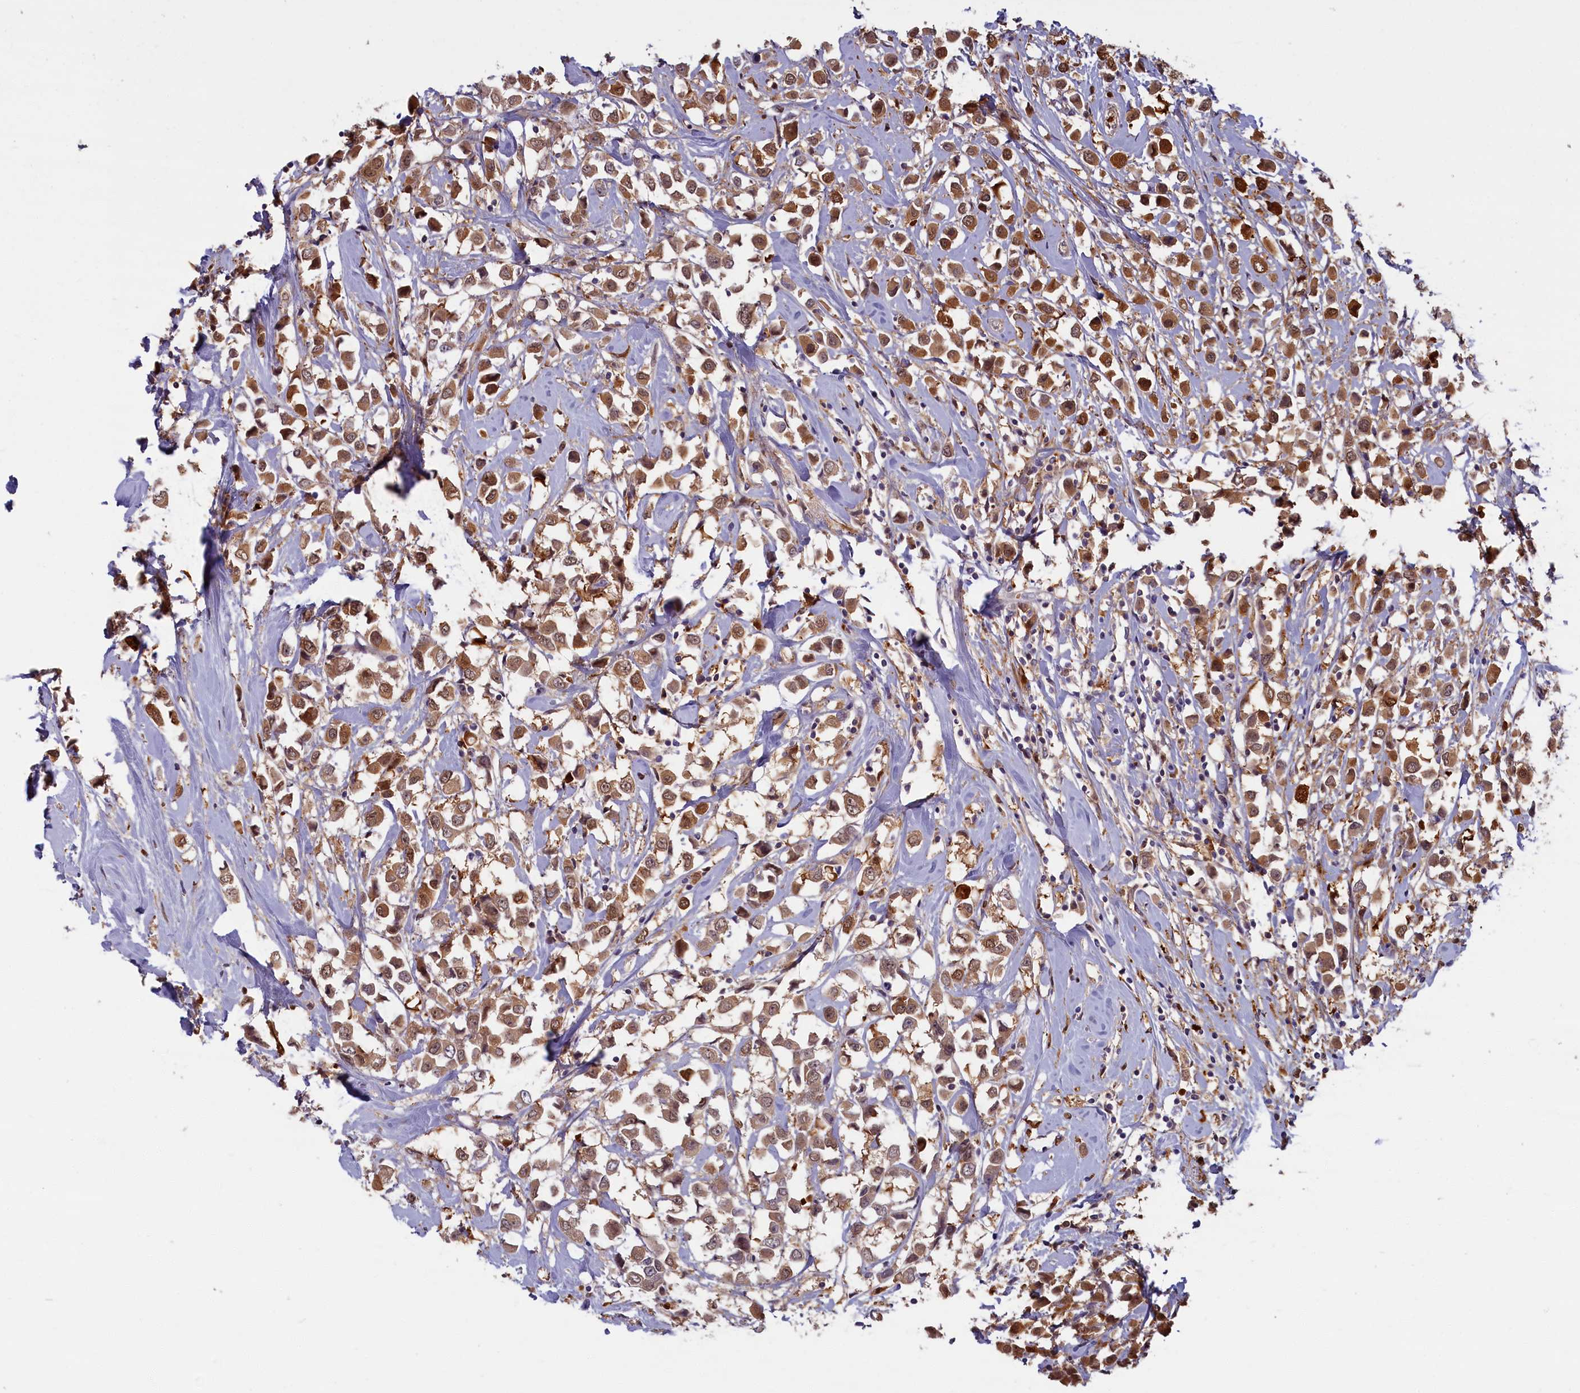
{"staining": {"intensity": "moderate", "quantity": ">75%", "location": "cytoplasmic/membranous,nuclear"}, "tissue": "breast cancer", "cell_type": "Tumor cells", "image_type": "cancer", "snomed": [{"axis": "morphology", "description": "Duct carcinoma"}, {"axis": "topography", "description": "Breast"}], "caption": "A brown stain highlights moderate cytoplasmic/membranous and nuclear positivity of a protein in breast cancer tumor cells. (DAB = brown stain, brightfield microscopy at high magnification).", "gene": "BLVRB", "patient": {"sex": "female", "age": 61}}